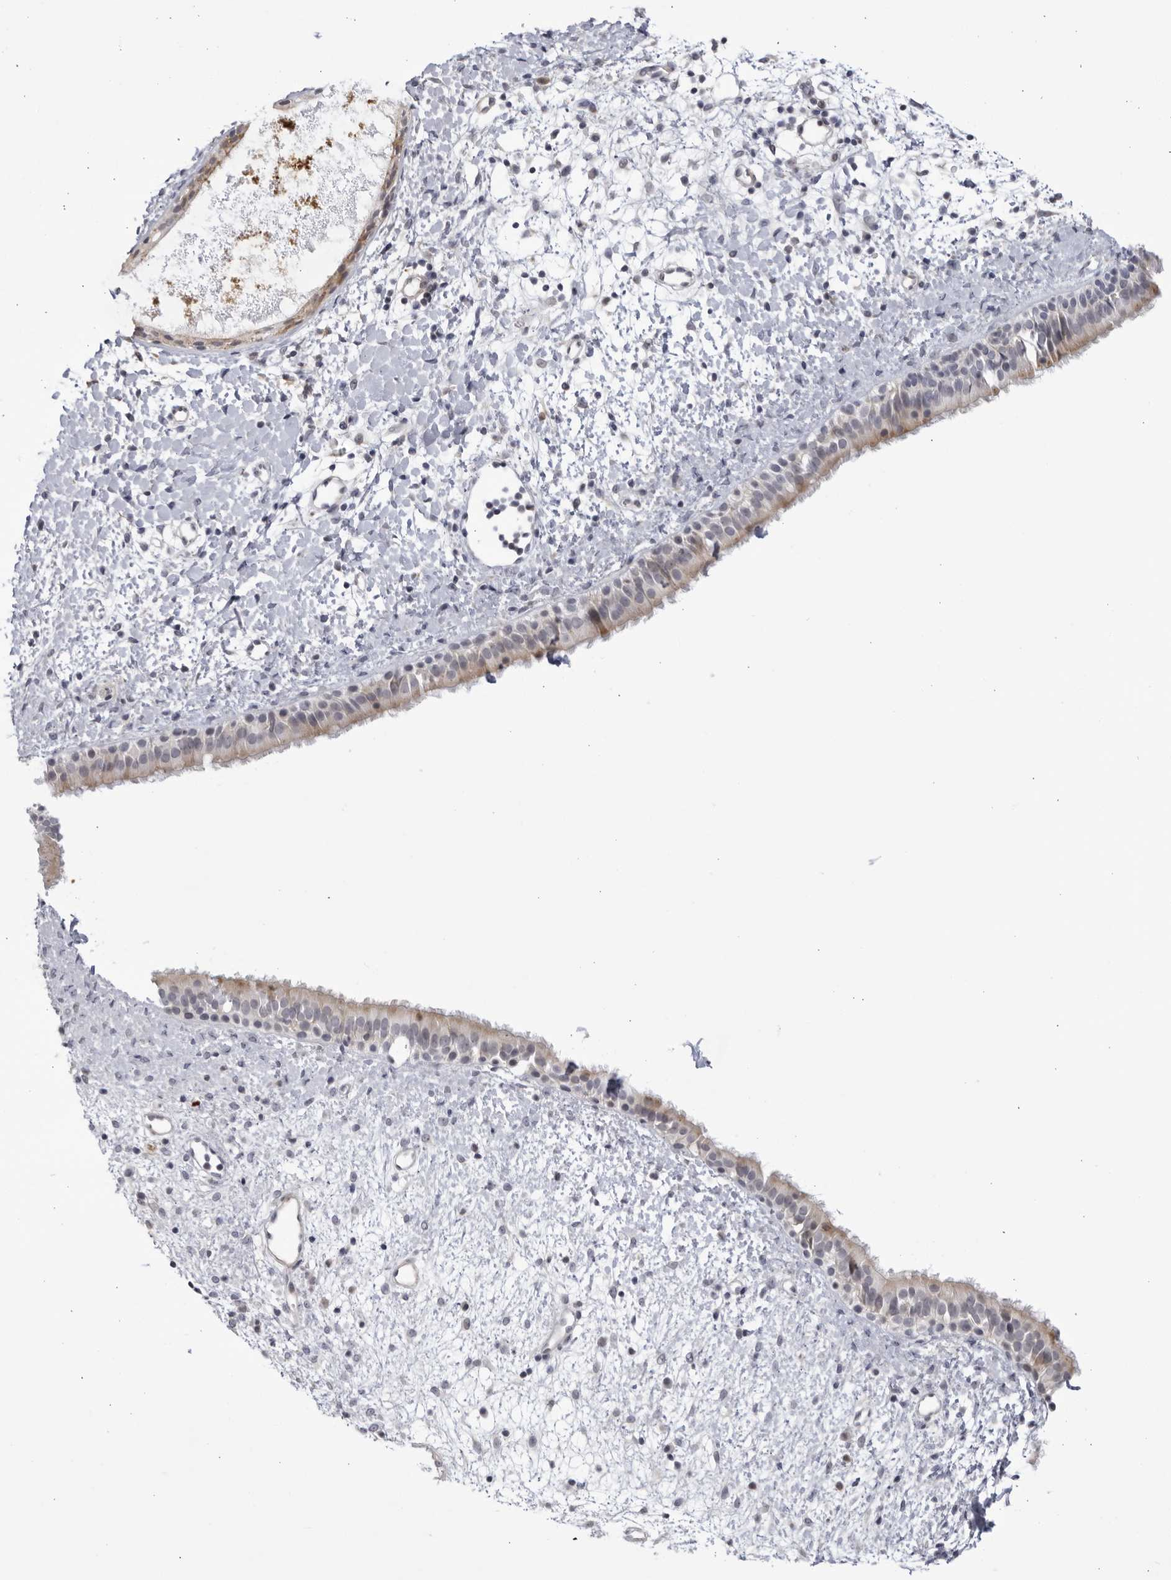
{"staining": {"intensity": "moderate", "quantity": "25%-75%", "location": "cytoplasmic/membranous"}, "tissue": "nasopharynx", "cell_type": "Respiratory epithelial cells", "image_type": "normal", "snomed": [{"axis": "morphology", "description": "Normal tissue, NOS"}, {"axis": "topography", "description": "Nasopharynx"}], "caption": "Immunohistochemical staining of benign nasopharynx reveals moderate cytoplasmic/membranous protein positivity in about 25%-75% of respiratory epithelial cells.", "gene": "CNBD1", "patient": {"sex": "male", "age": 22}}